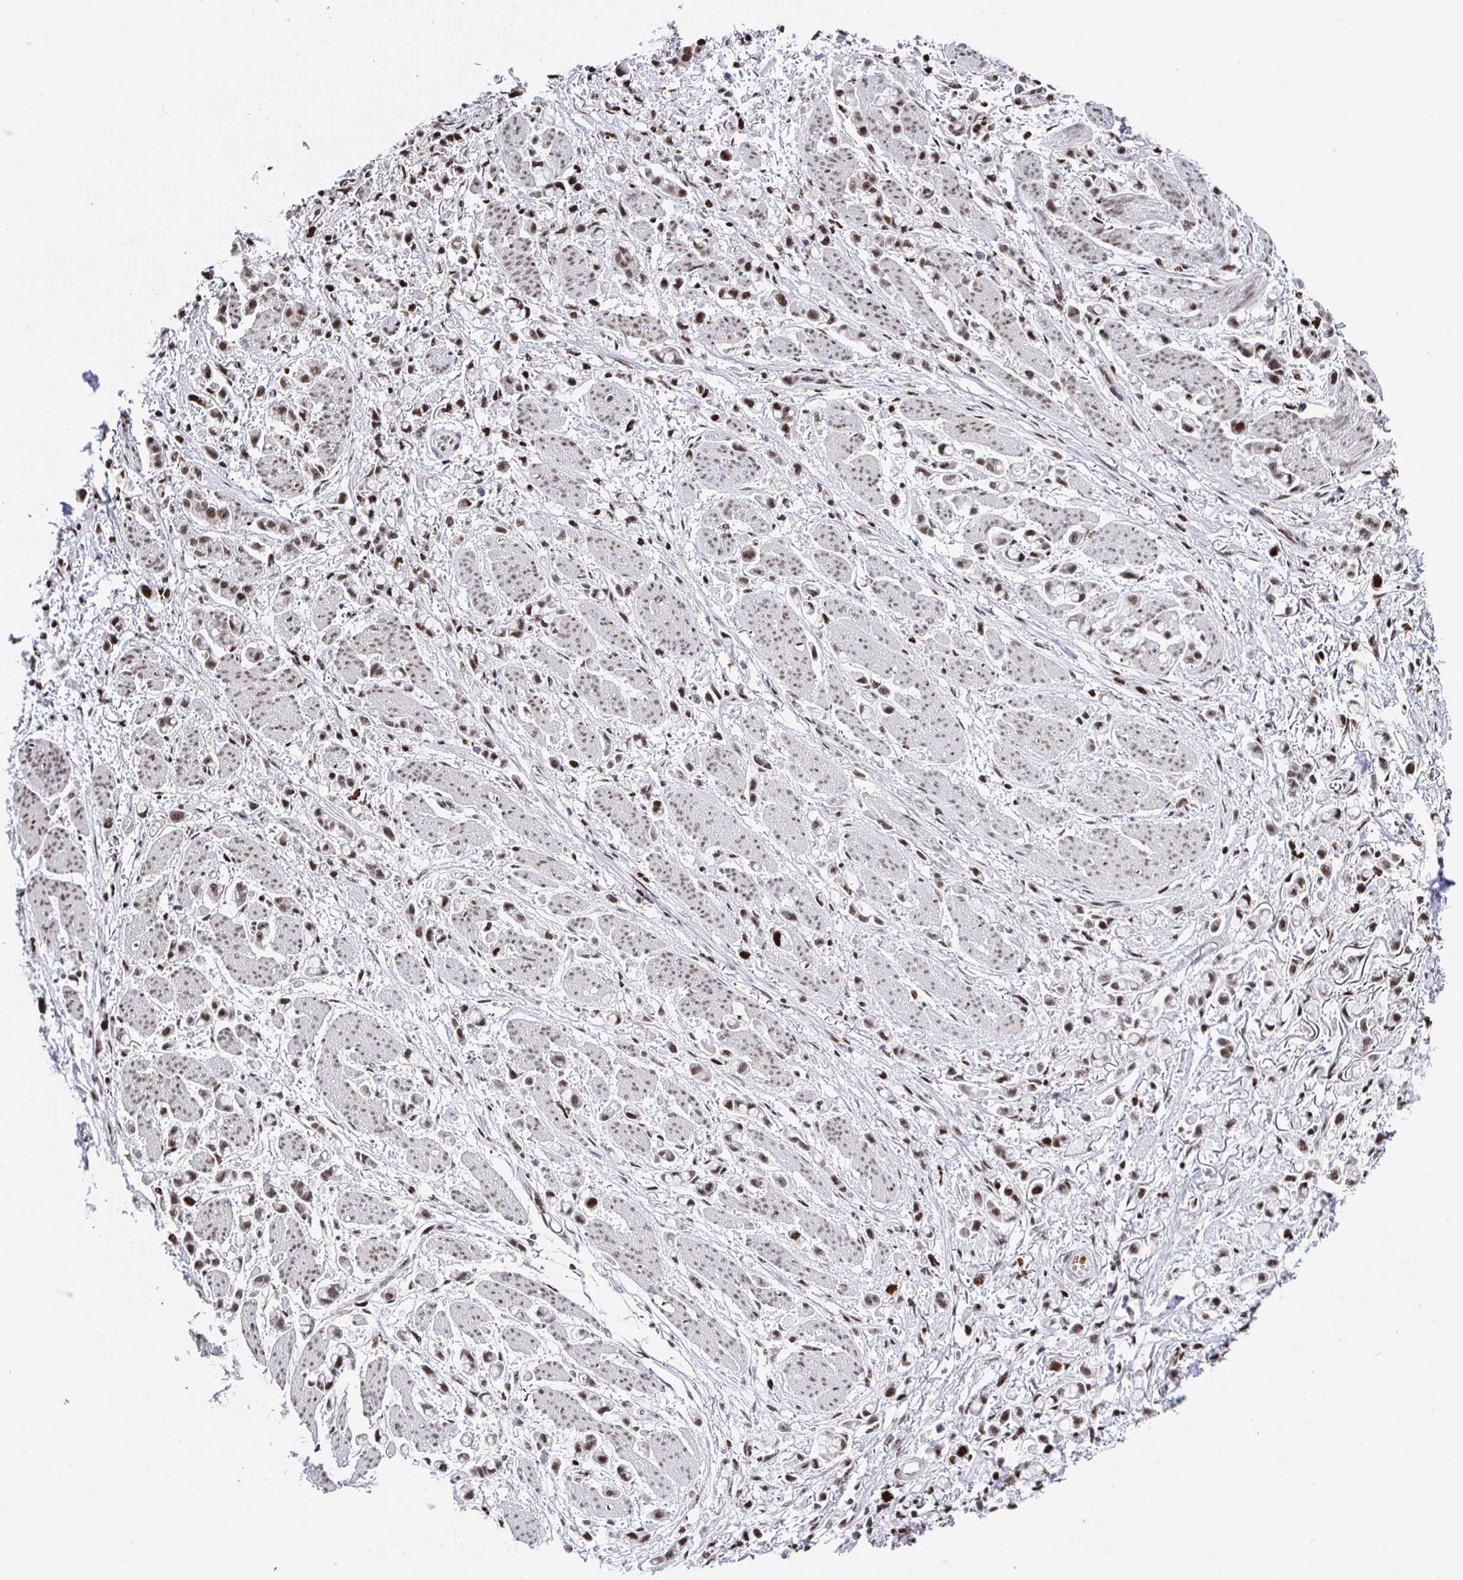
{"staining": {"intensity": "moderate", "quantity": ">75%", "location": "nuclear"}, "tissue": "stomach cancer", "cell_type": "Tumor cells", "image_type": "cancer", "snomed": [{"axis": "morphology", "description": "Adenocarcinoma, NOS"}, {"axis": "topography", "description": "Stomach"}], "caption": "Protein expression analysis of human stomach cancer (adenocarcinoma) reveals moderate nuclear expression in approximately >75% of tumor cells.", "gene": "SETD5", "patient": {"sex": "female", "age": 81}}